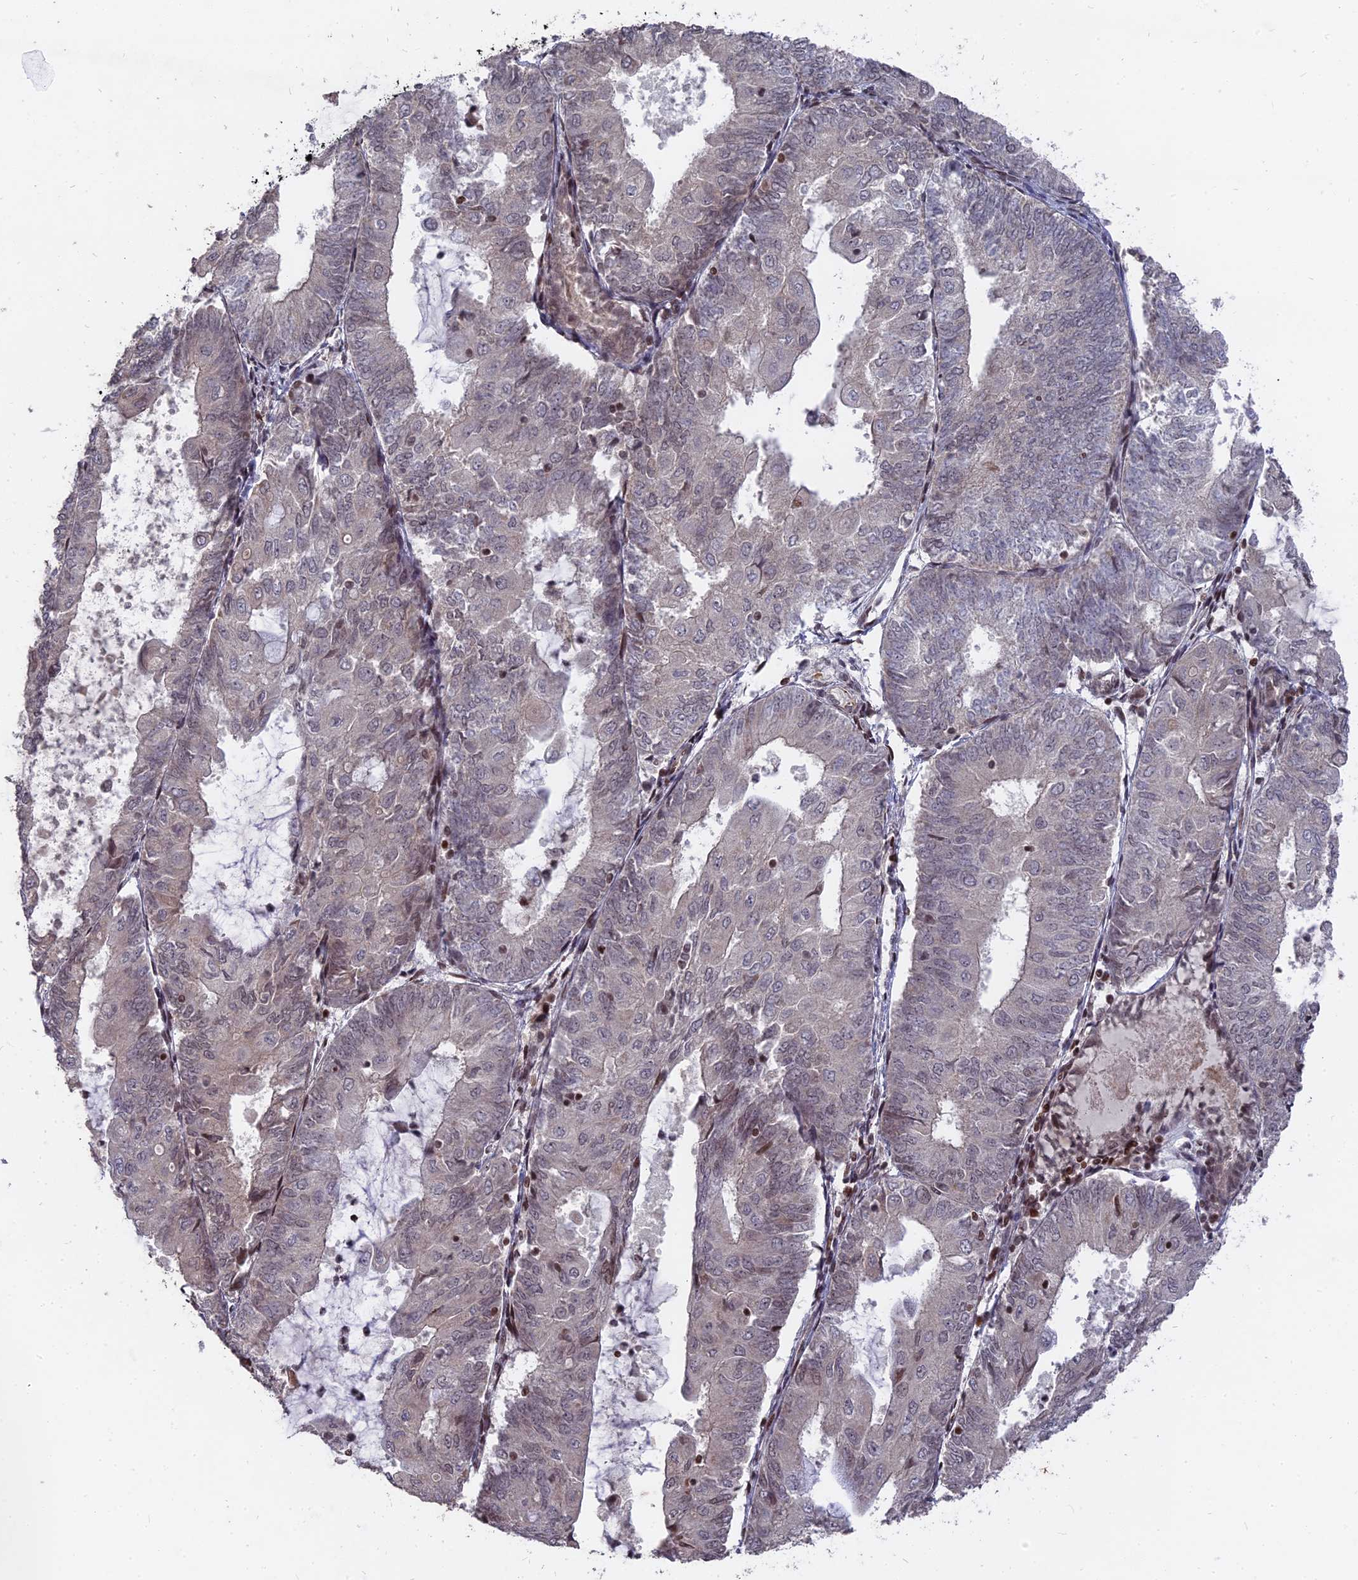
{"staining": {"intensity": "weak", "quantity": "<25%", "location": "nuclear"}, "tissue": "endometrial cancer", "cell_type": "Tumor cells", "image_type": "cancer", "snomed": [{"axis": "morphology", "description": "Adenocarcinoma, NOS"}, {"axis": "topography", "description": "Endometrium"}], "caption": "Photomicrograph shows no significant protein positivity in tumor cells of endometrial cancer (adenocarcinoma).", "gene": "NR1H3", "patient": {"sex": "female", "age": 81}}